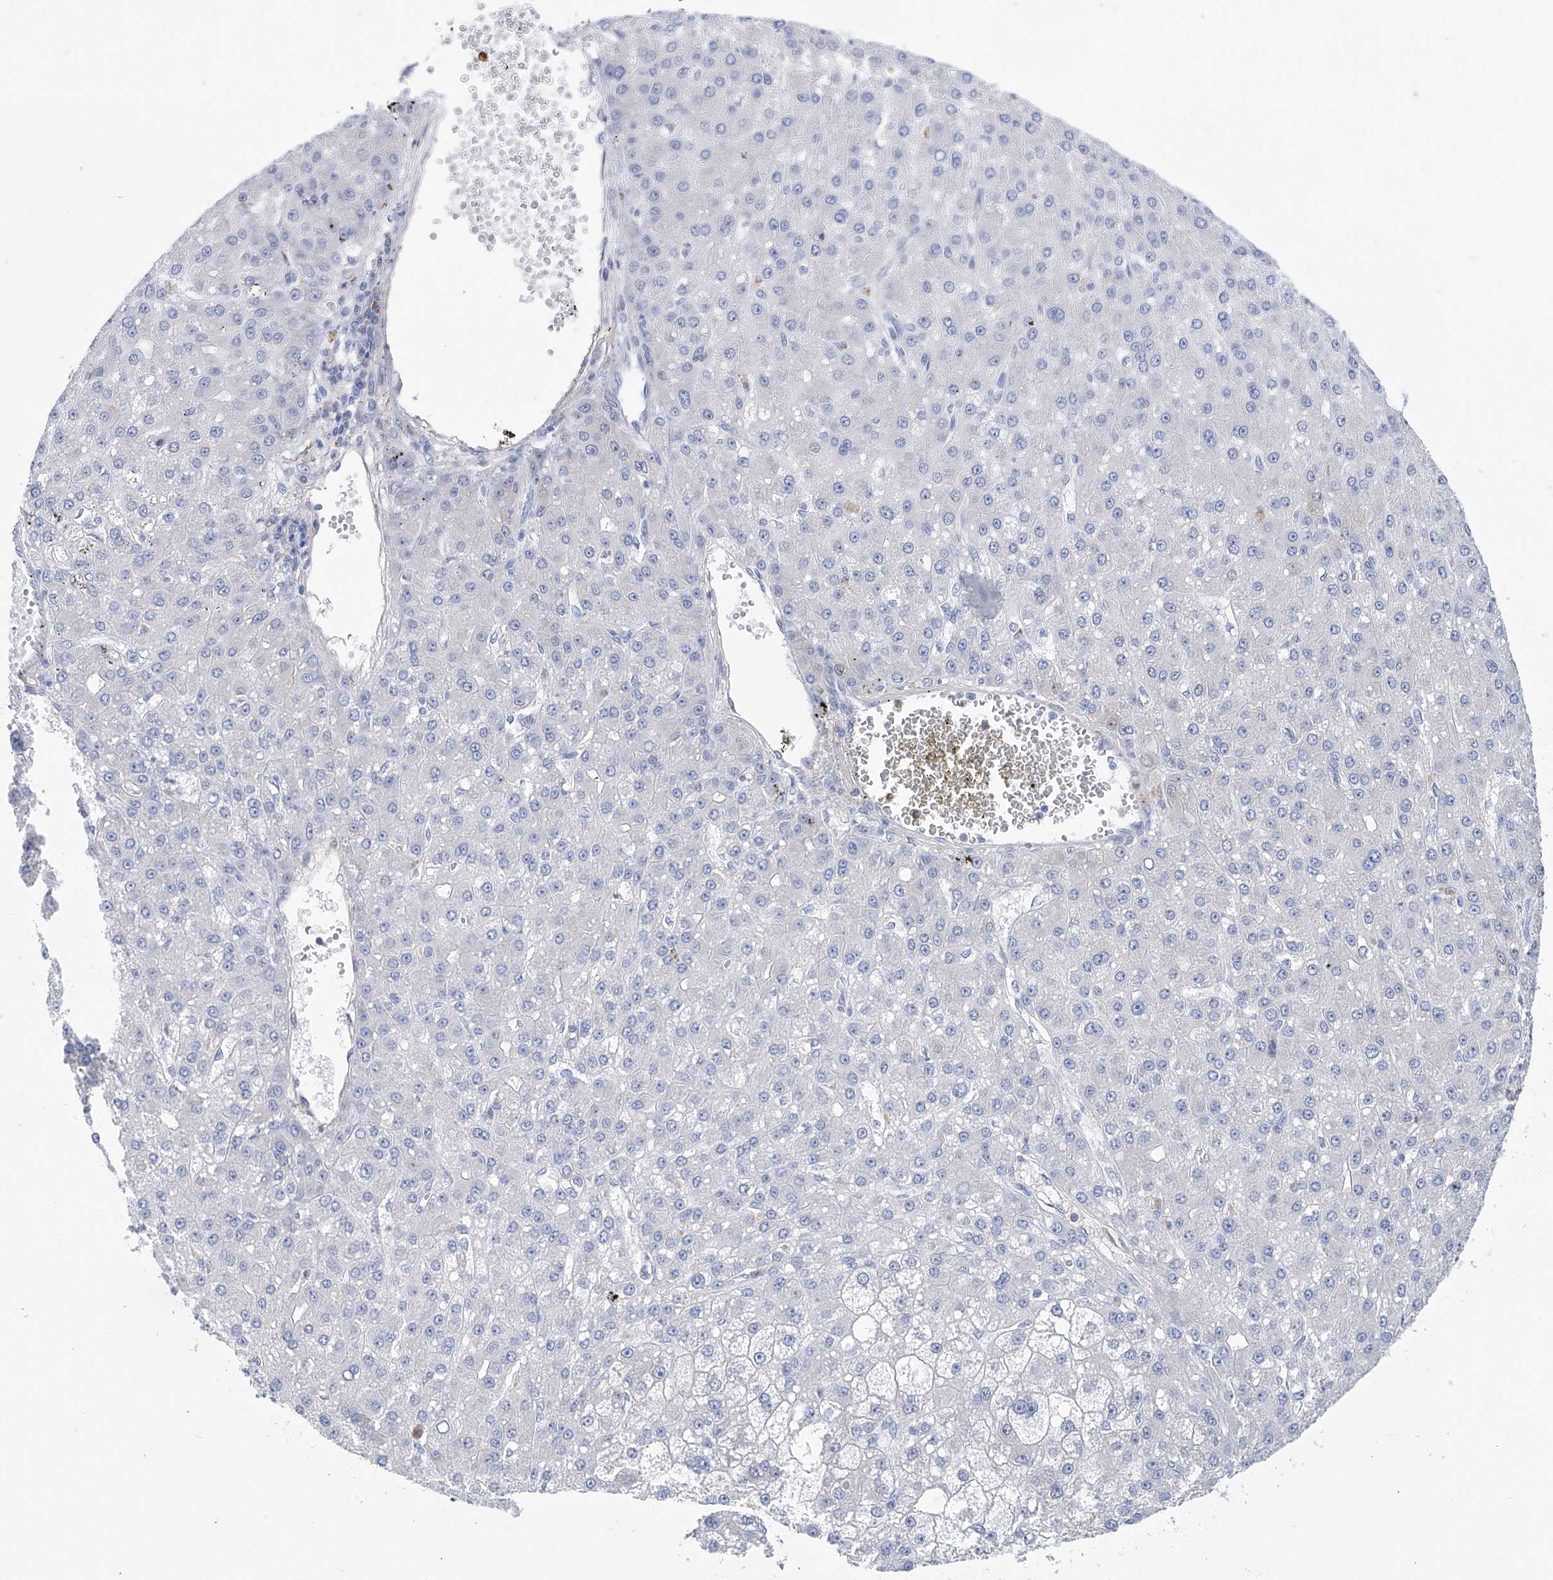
{"staining": {"intensity": "negative", "quantity": "none", "location": "none"}, "tissue": "liver cancer", "cell_type": "Tumor cells", "image_type": "cancer", "snomed": [{"axis": "morphology", "description": "Carcinoma, Hepatocellular, NOS"}, {"axis": "topography", "description": "Liver"}], "caption": "Histopathology image shows no significant protein positivity in tumor cells of liver cancer.", "gene": "PHF20", "patient": {"sex": "male", "age": 67}}